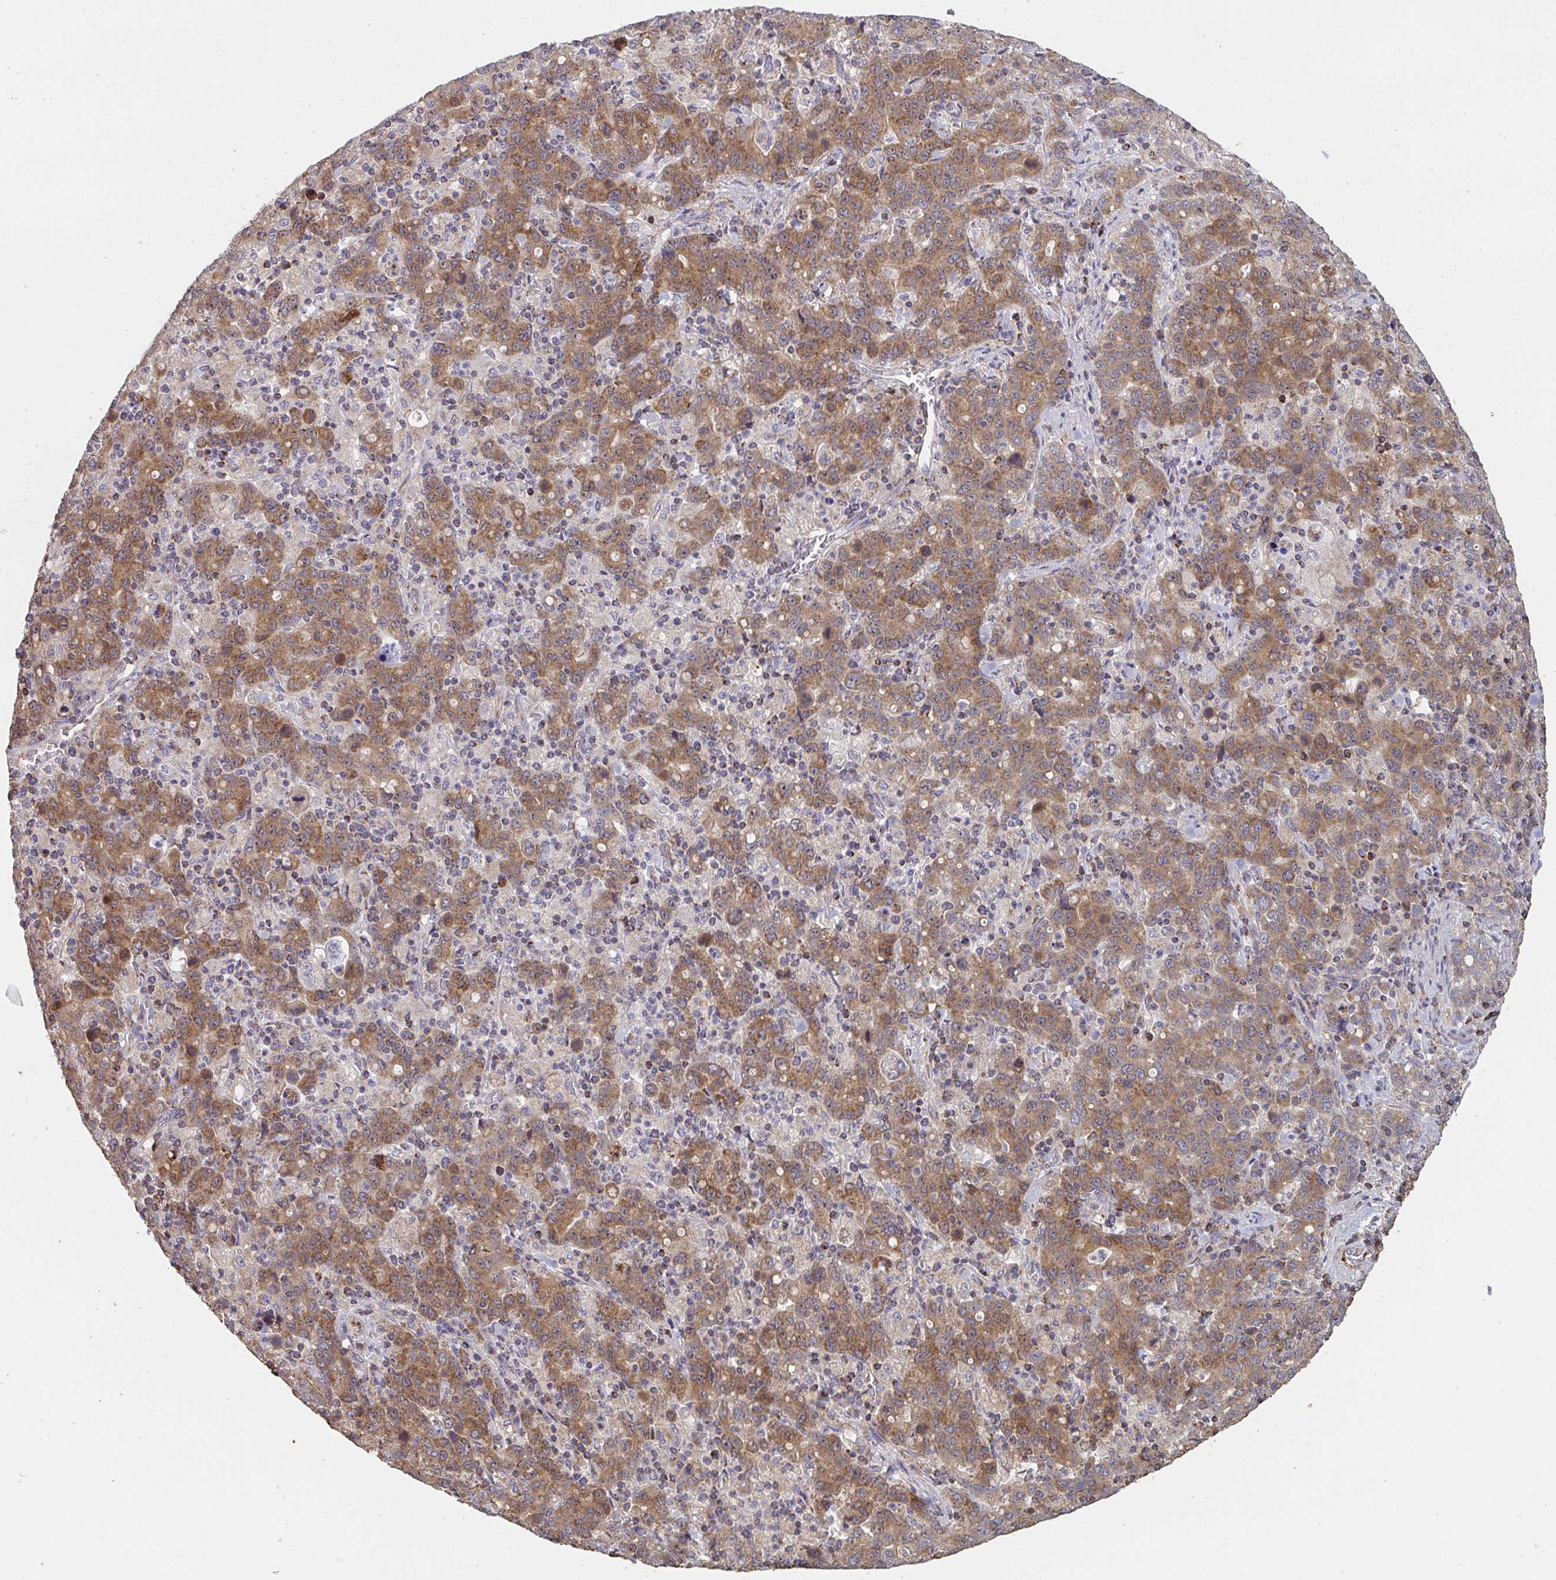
{"staining": {"intensity": "moderate", "quantity": ">75%", "location": "cytoplasmic/membranous"}, "tissue": "stomach cancer", "cell_type": "Tumor cells", "image_type": "cancer", "snomed": [{"axis": "morphology", "description": "Adenocarcinoma, NOS"}, {"axis": "topography", "description": "Stomach, upper"}], "caption": "Immunohistochemistry (IHC) image of stomach cancer (adenocarcinoma) stained for a protein (brown), which demonstrates medium levels of moderate cytoplasmic/membranous positivity in approximately >75% of tumor cells.", "gene": "MICOS10", "patient": {"sex": "male", "age": 69}}